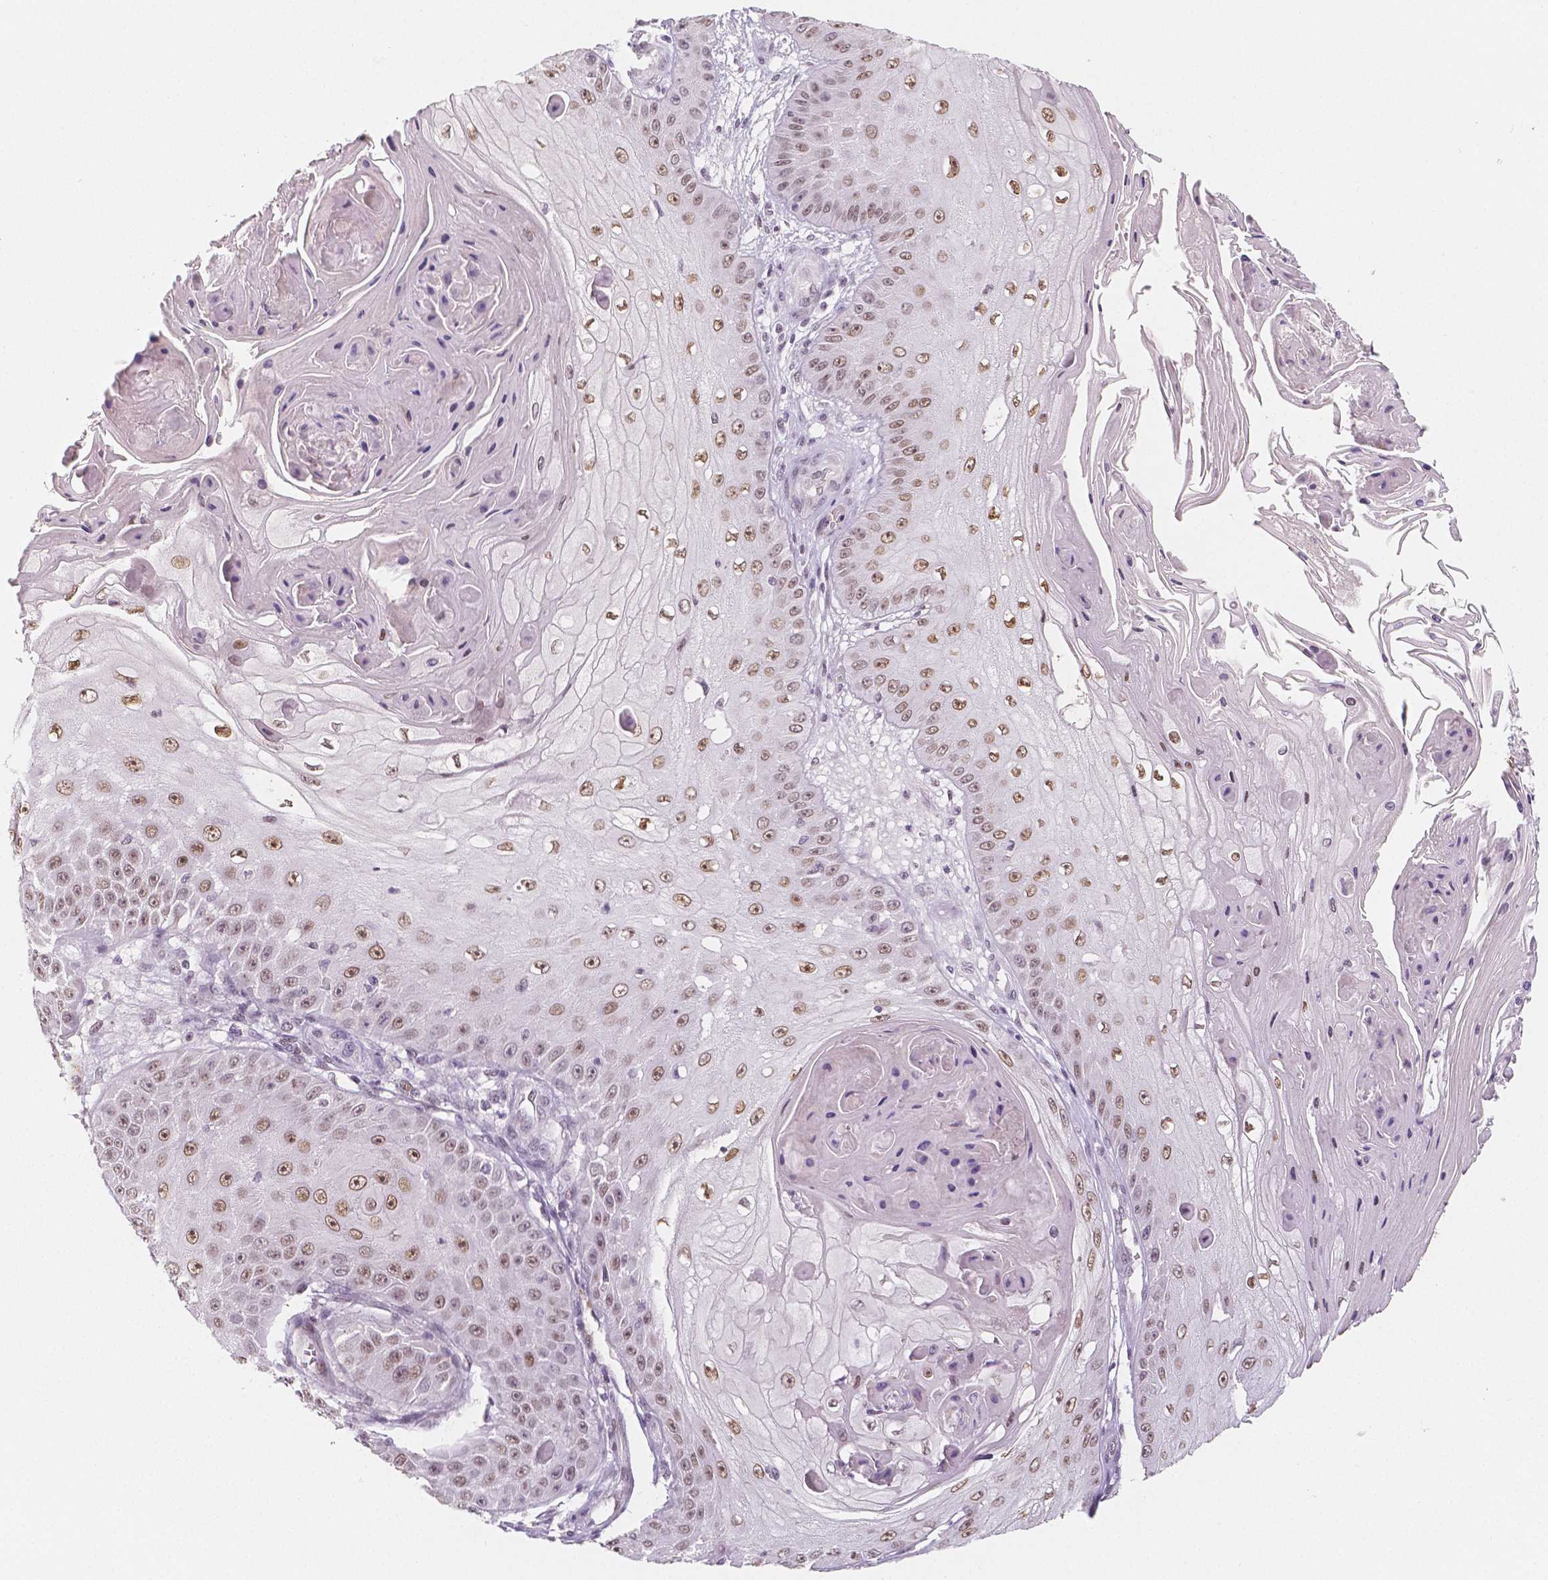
{"staining": {"intensity": "moderate", "quantity": "25%-75%", "location": "nuclear"}, "tissue": "skin cancer", "cell_type": "Tumor cells", "image_type": "cancer", "snomed": [{"axis": "morphology", "description": "Squamous cell carcinoma, NOS"}, {"axis": "topography", "description": "Skin"}], "caption": "Immunohistochemical staining of skin cancer (squamous cell carcinoma) displays medium levels of moderate nuclear protein expression in approximately 25%-75% of tumor cells. (DAB (3,3'-diaminobenzidine) IHC, brown staining for protein, blue staining for nuclei).", "gene": "KDM5B", "patient": {"sex": "male", "age": 70}}